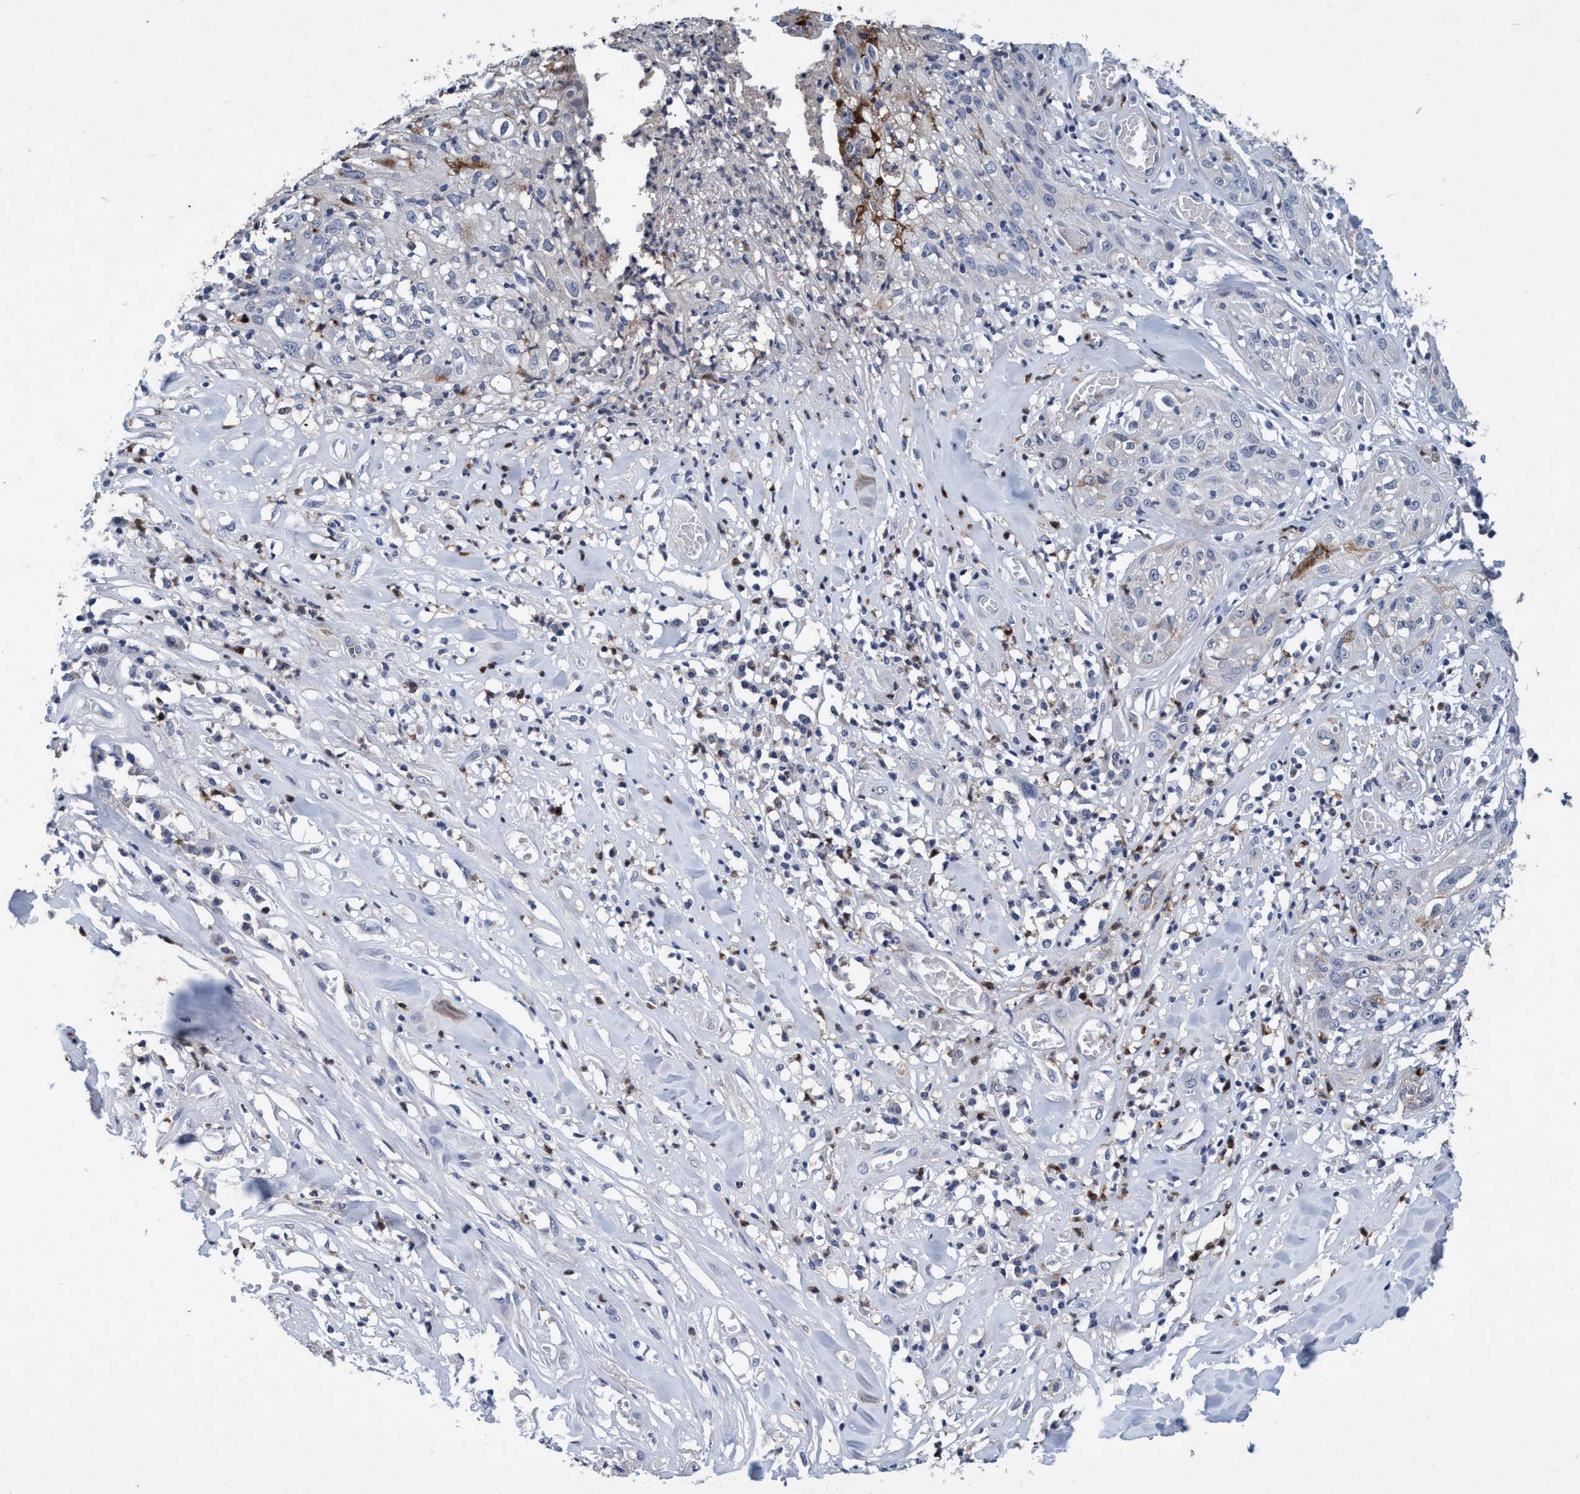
{"staining": {"intensity": "negative", "quantity": "none", "location": "none"}, "tissue": "skin cancer", "cell_type": "Tumor cells", "image_type": "cancer", "snomed": [{"axis": "morphology", "description": "Squamous cell carcinoma, NOS"}, {"axis": "topography", "description": "Skin"}], "caption": "DAB (3,3'-diaminobenzidine) immunohistochemical staining of skin squamous cell carcinoma exhibits no significant positivity in tumor cells.", "gene": "GRB14", "patient": {"sex": "male", "age": 65}}